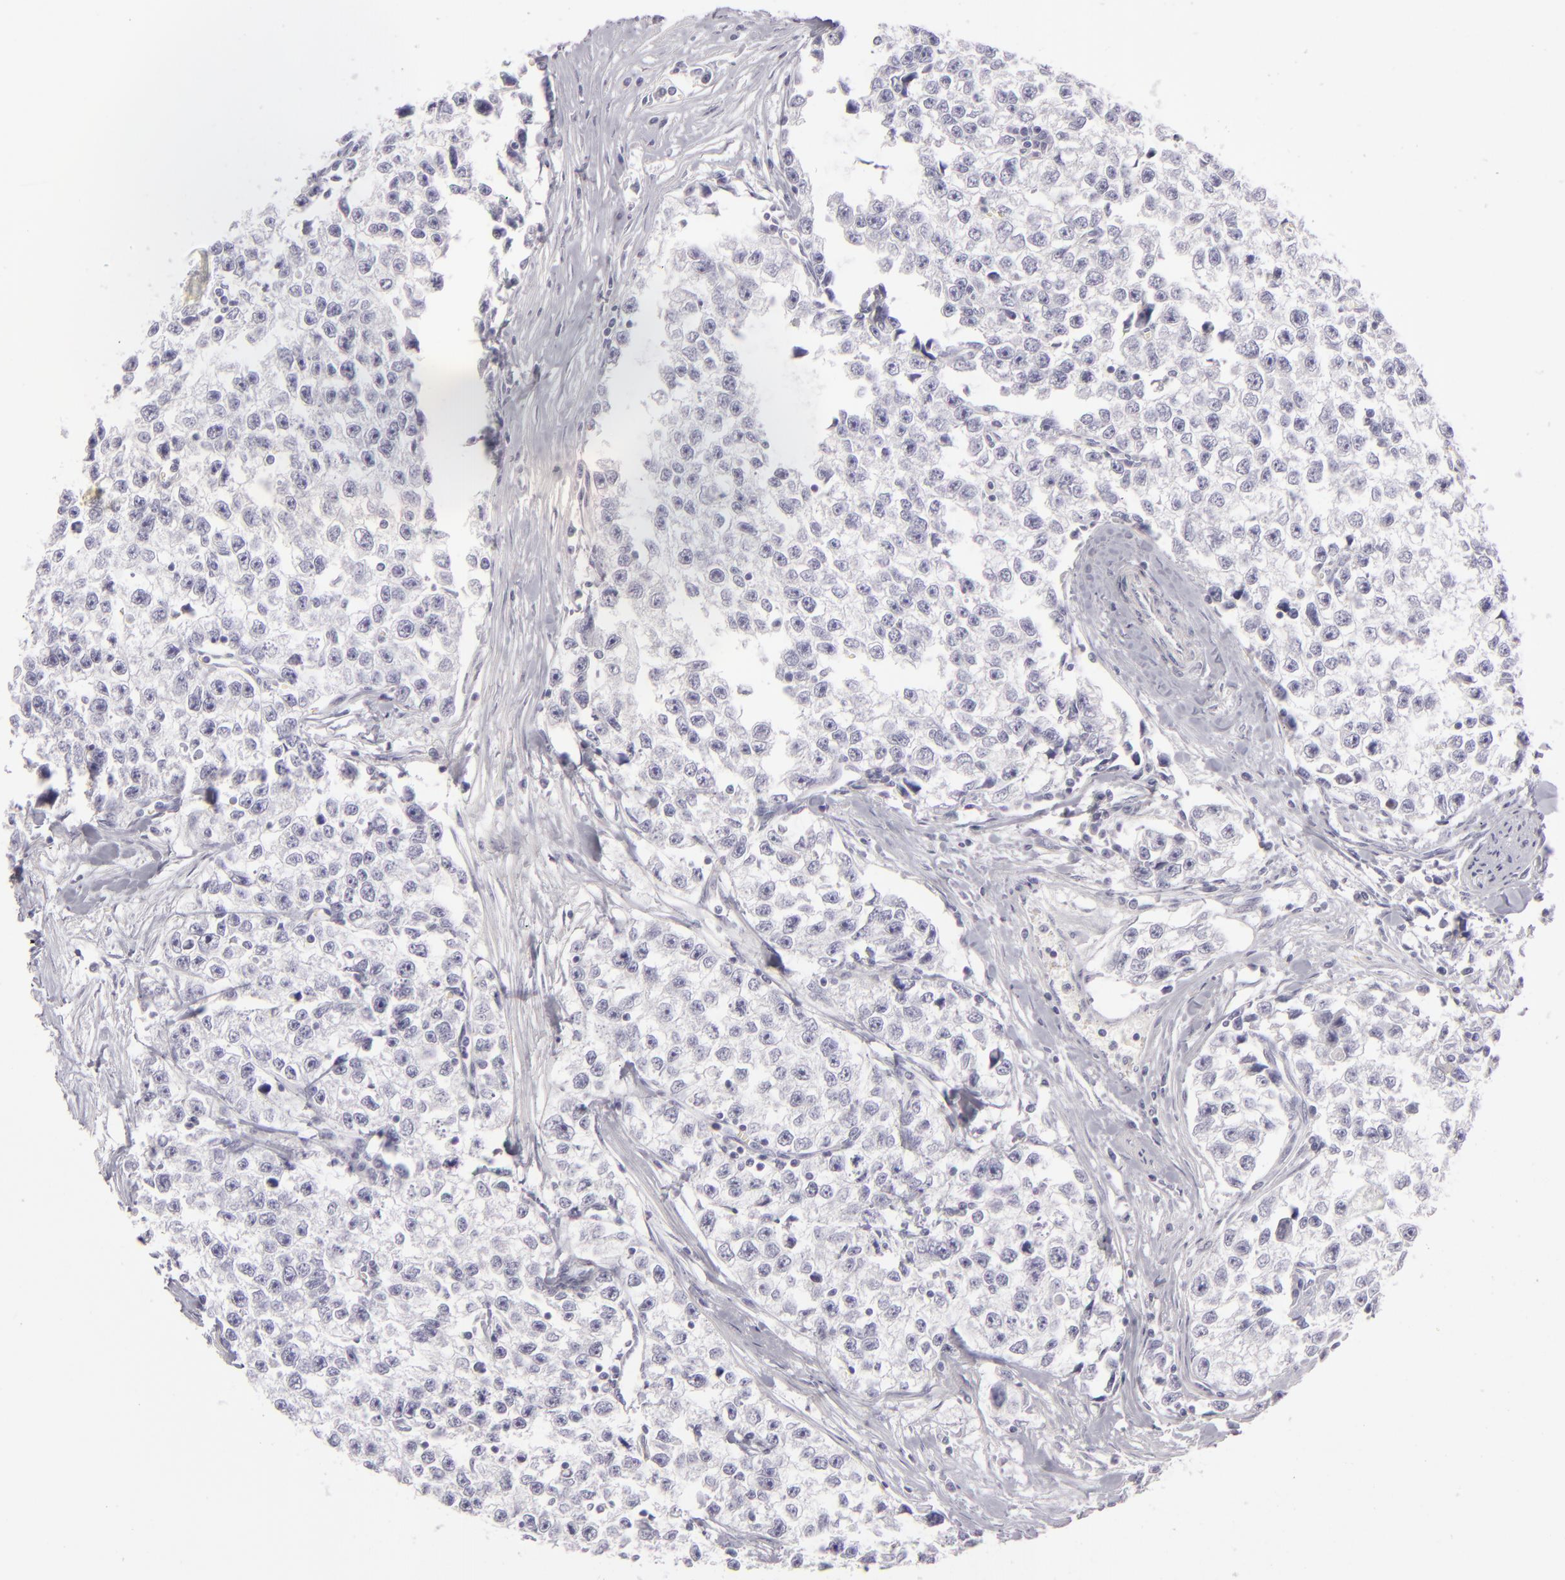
{"staining": {"intensity": "negative", "quantity": "none", "location": "none"}, "tissue": "testis cancer", "cell_type": "Tumor cells", "image_type": "cancer", "snomed": [{"axis": "morphology", "description": "Seminoma, NOS"}, {"axis": "morphology", "description": "Carcinoma, Embryonal, NOS"}, {"axis": "topography", "description": "Testis"}], "caption": "IHC of seminoma (testis) displays no positivity in tumor cells.", "gene": "CDX2", "patient": {"sex": "male", "age": 30}}